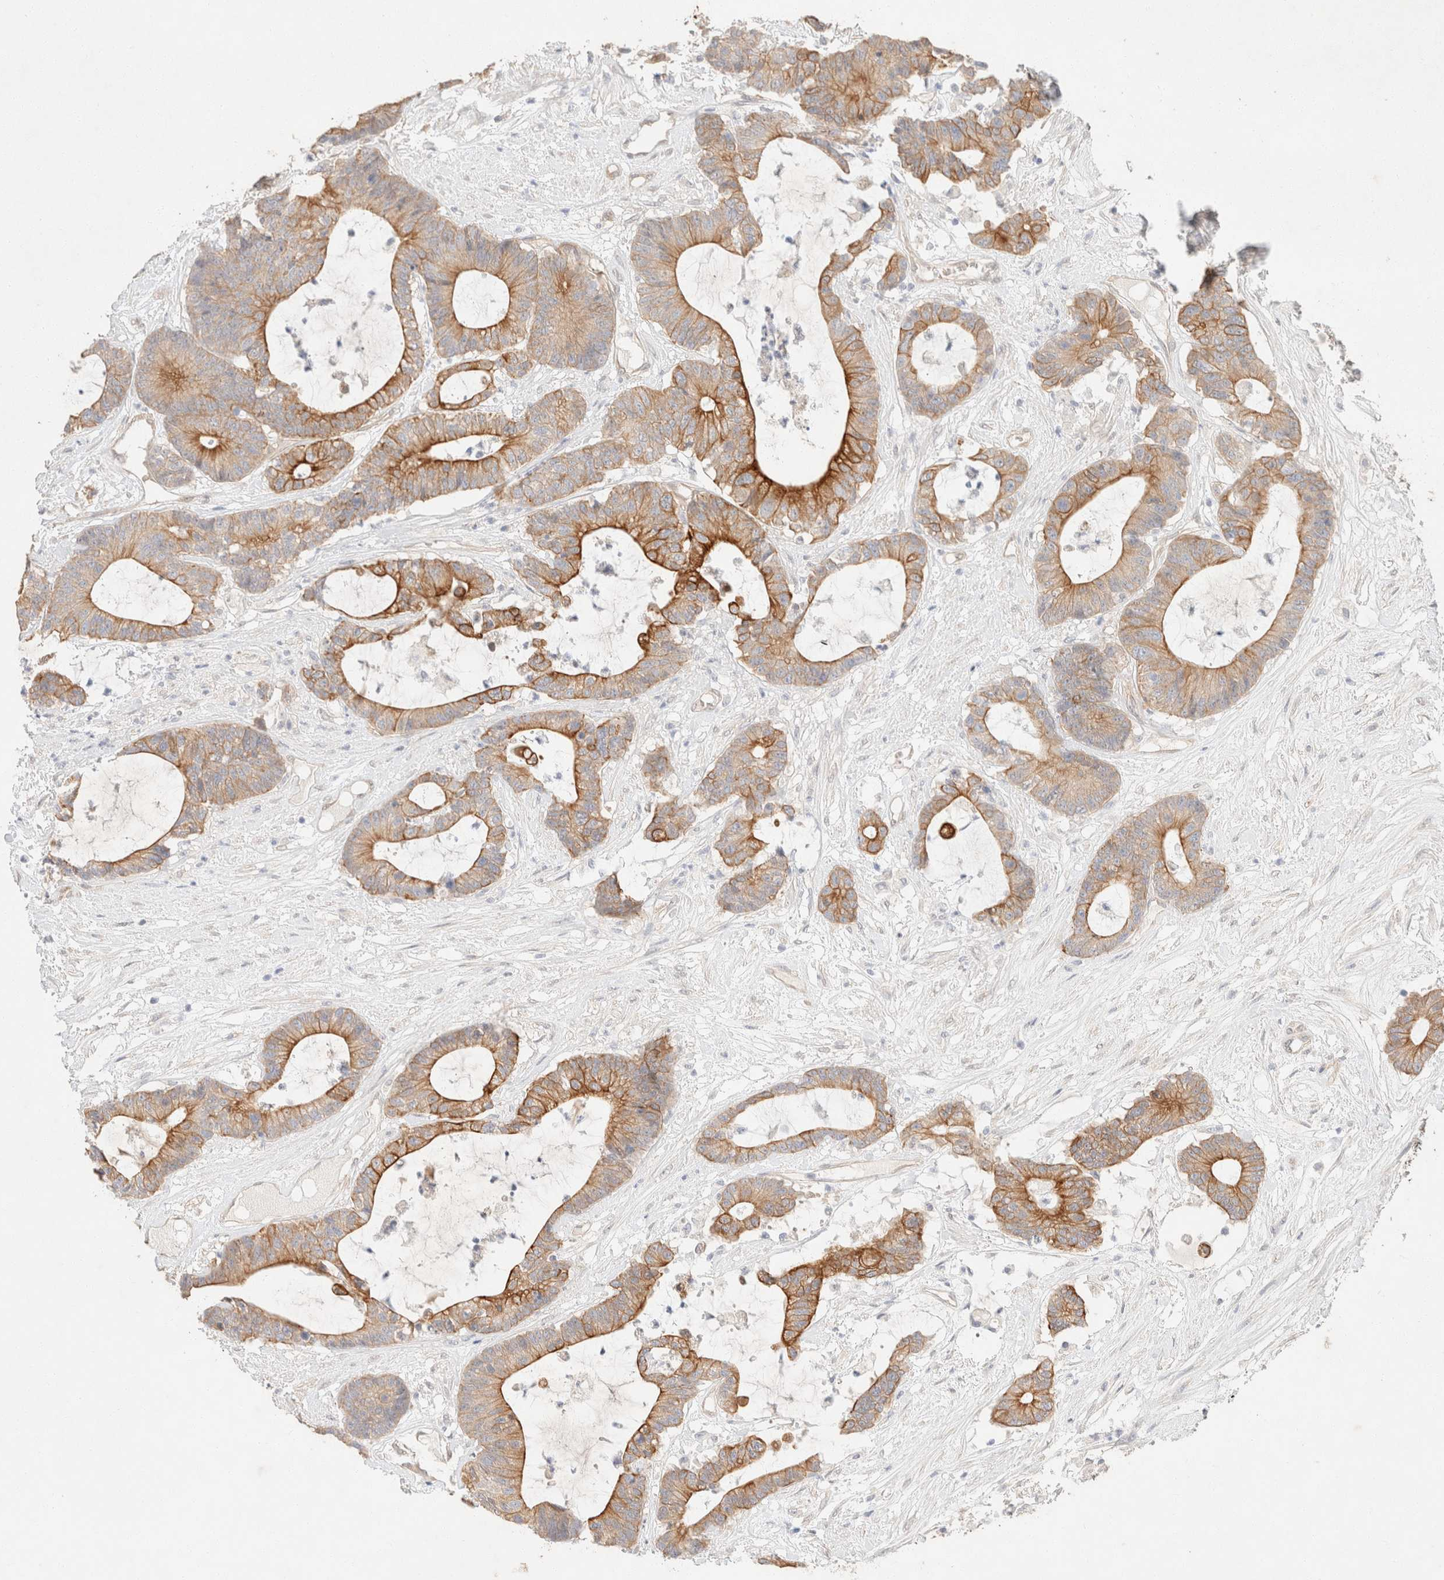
{"staining": {"intensity": "strong", "quantity": "25%-75%", "location": "cytoplasmic/membranous"}, "tissue": "colorectal cancer", "cell_type": "Tumor cells", "image_type": "cancer", "snomed": [{"axis": "morphology", "description": "Adenocarcinoma, NOS"}, {"axis": "topography", "description": "Colon"}], "caption": "Immunohistochemical staining of human colorectal adenocarcinoma exhibits high levels of strong cytoplasmic/membranous protein positivity in about 25%-75% of tumor cells.", "gene": "CSNK1E", "patient": {"sex": "female", "age": 84}}